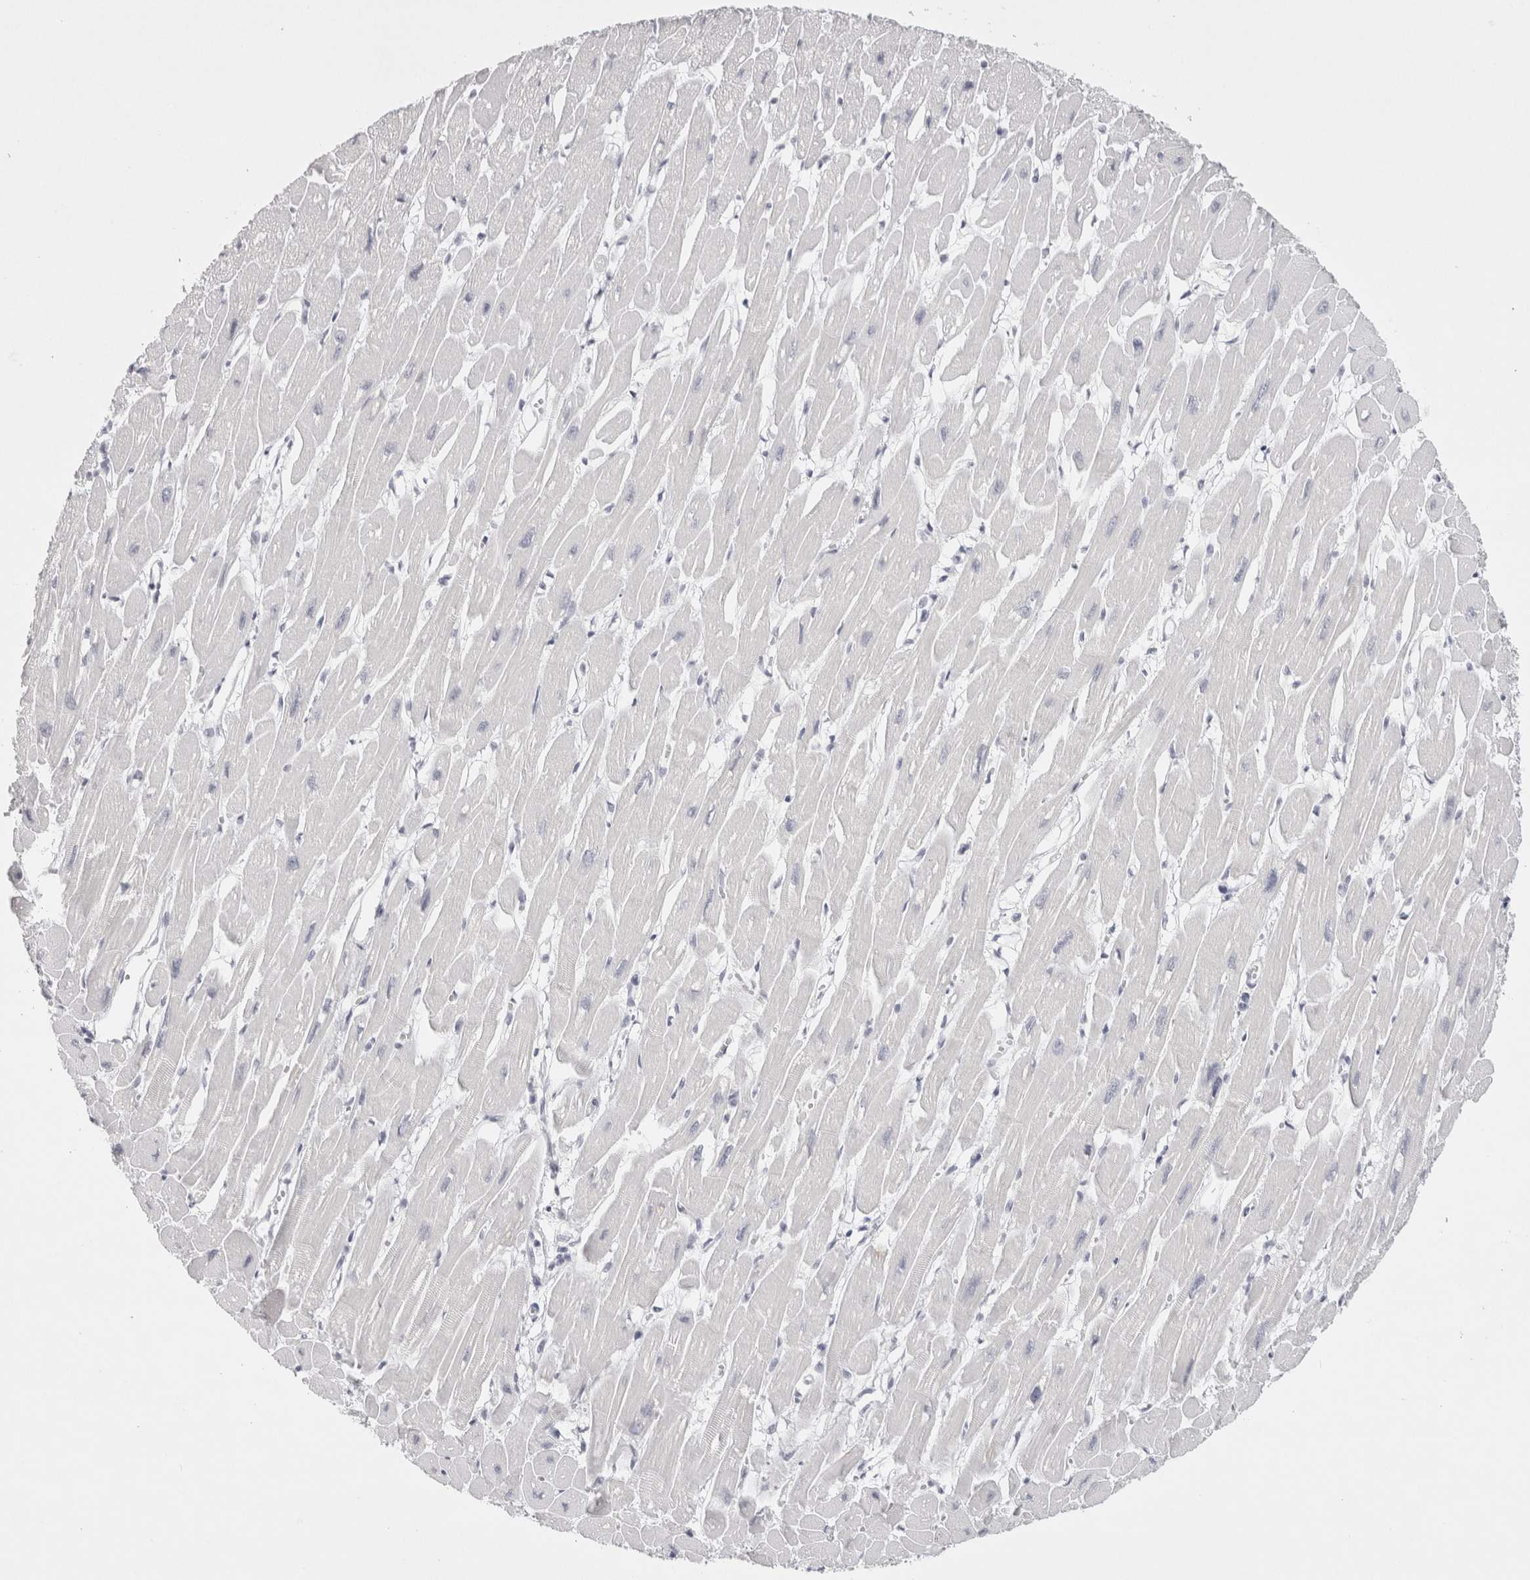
{"staining": {"intensity": "negative", "quantity": "none", "location": "none"}, "tissue": "heart muscle", "cell_type": "Cardiomyocytes", "image_type": "normal", "snomed": [{"axis": "morphology", "description": "Normal tissue, NOS"}, {"axis": "topography", "description": "Heart"}], "caption": "This is an immunohistochemistry histopathology image of unremarkable human heart muscle. There is no positivity in cardiomyocytes.", "gene": "GARIN1A", "patient": {"sex": "female", "age": 54}}